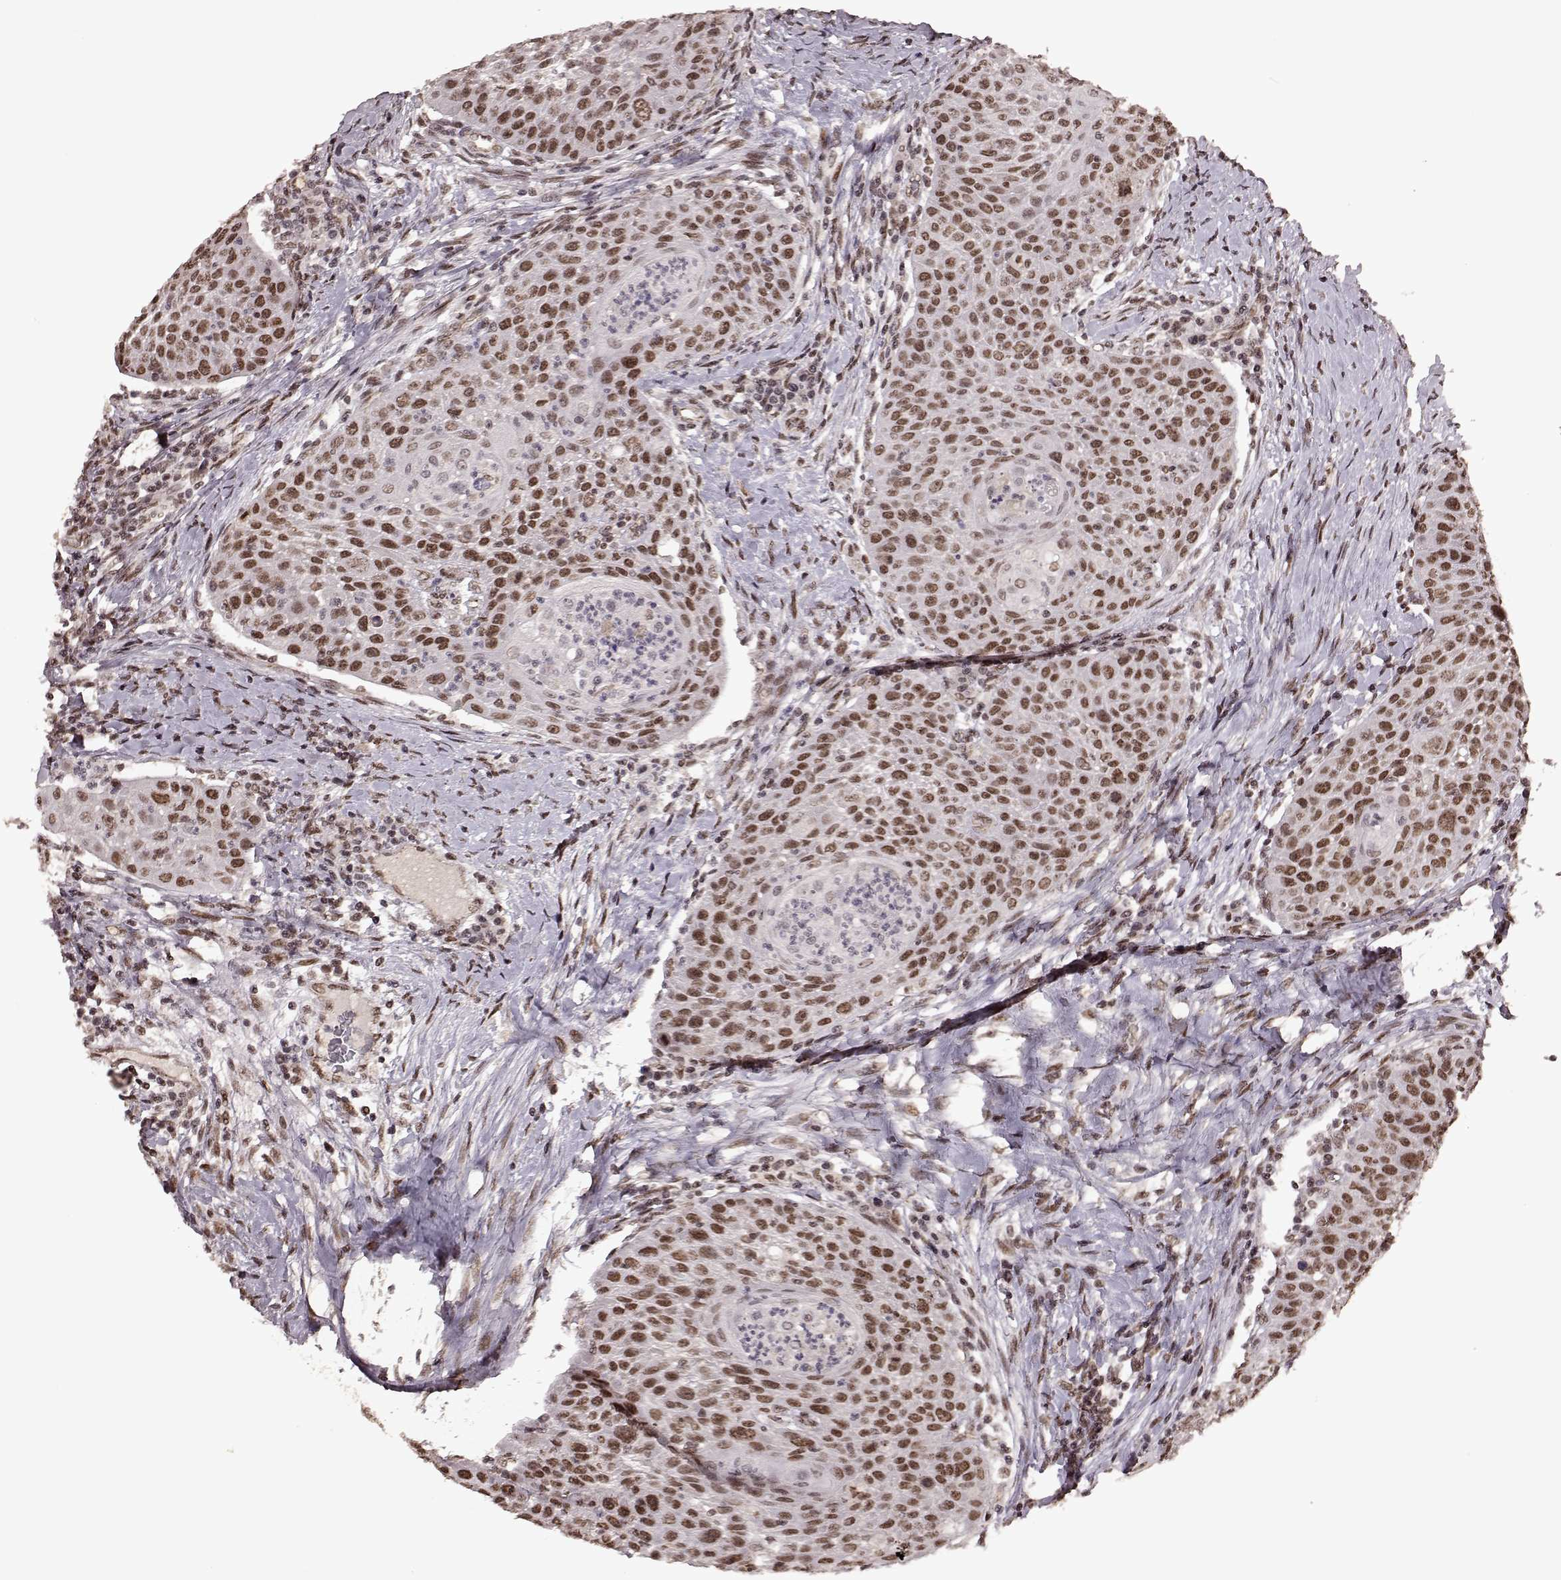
{"staining": {"intensity": "moderate", "quantity": ">75%", "location": "nuclear"}, "tissue": "head and neck cancer", "cell_type": "Tumor cells", "image_type": "cancer", "snomed": [{"axis": "morphology", "description": "Squamous cell carcinoma, NOS"}, {"axis": "topography", "description": "Head-Neck"}], "caption": "An image showing moderate nuclear expression in approximately >75% of tumor cells in head and neck cancer, as visualized by brown immunohistochemical staining.", "gene": "RRAGD", "patient": {"sex": "male", "age": 69}}